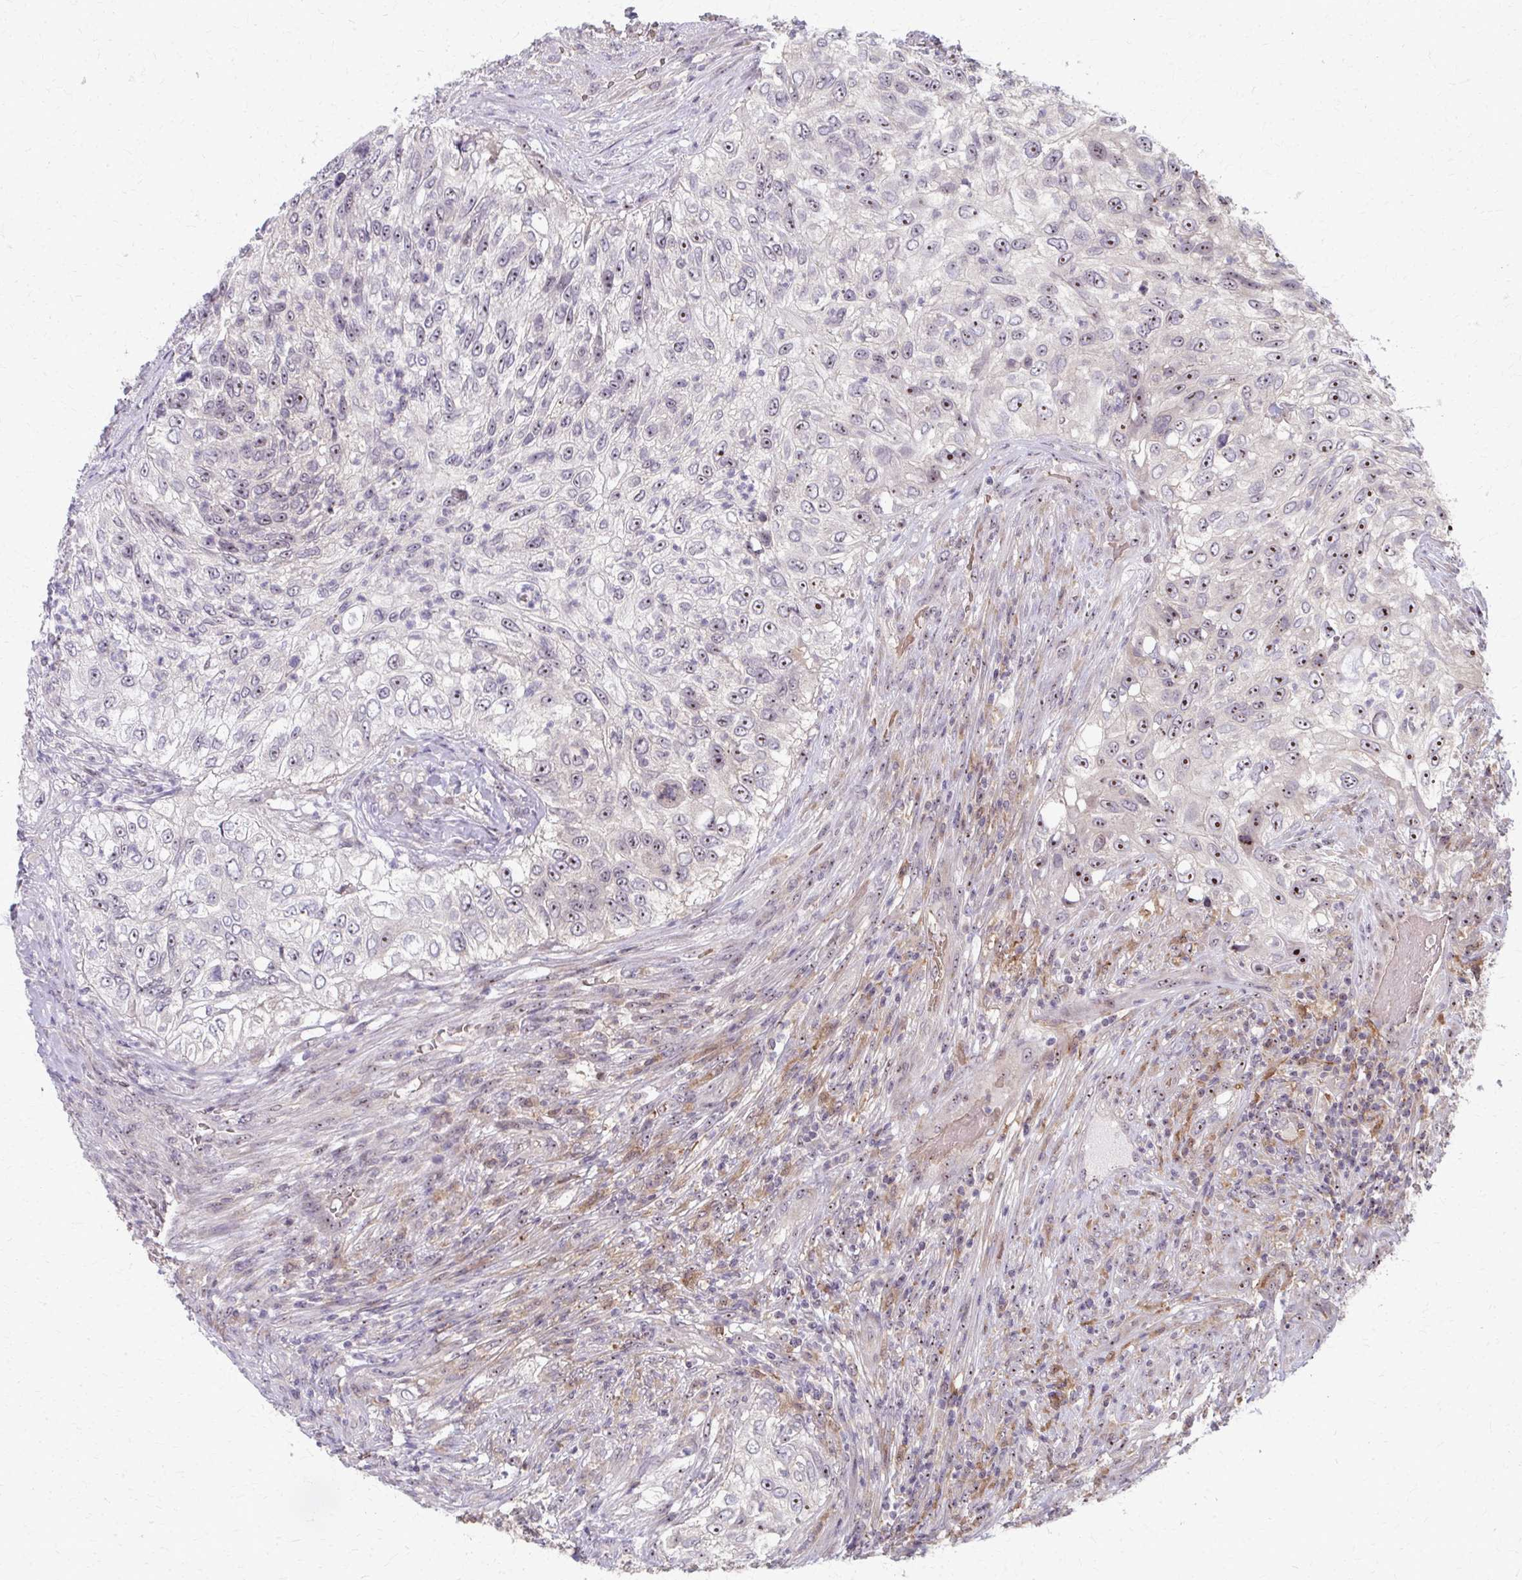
{"staining": {"intensity": "weak", "quantity": "25%-75%", "location": "nuclear"}, "tissue": "urothelial cancer", "cell_type": "Tumor cells", "image_type": "cancer", "snomed": [{"axis": "morphology", "description": "Urothelial carcinoma, High grade"}, {"axis": "topography", "description": "Urinary bladder"}], "caption": "About 25%-75% of tumor cells in urothelial cancer show weak nuclear protein expression as visualized by brown immunohistochemical staining.", "gene": "NUDT16", "patient": {"sex": "female", "age": 60}}